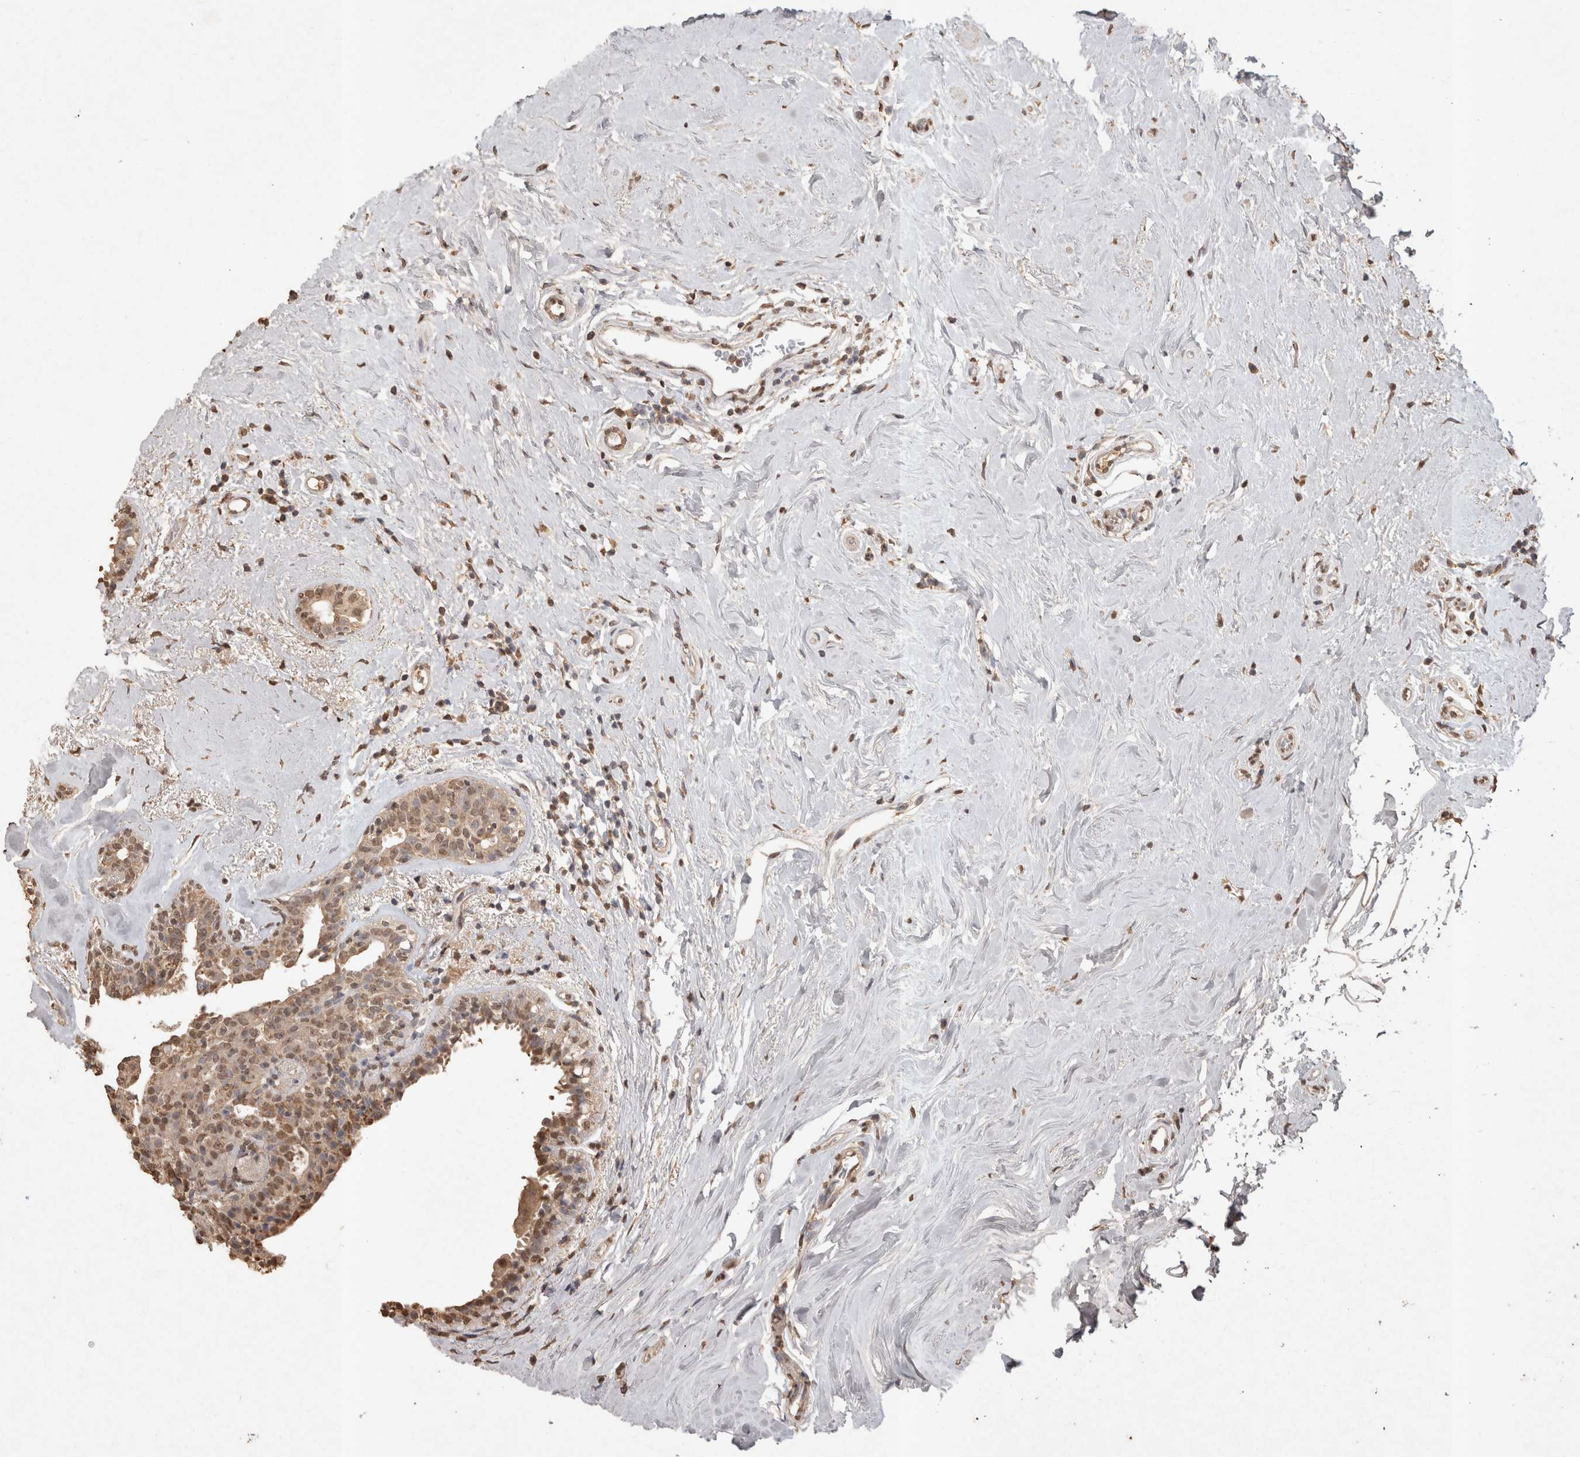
{"staining": {"intensity": "moderate", "quantity": ">75%", "location": "nuclear"}, "tissue": "breast cancer", "cell_type": "Tumor cells", "image_type": "cancer", "snomed": [{"axis": "morphology", "description": "Duct carcinoma"}, {"axis": "topography", "description": "Breast"}], "caption": "An image of breast cancer stained for a protein reveals moderate nuclear brown staining in tumor cells. (DAB (3,3'-diaminobenzidine) = brown stain, brightfield microscopy at high magnification).", "gene": "MLX", "patient": {"sex": "female", "age": 55}}